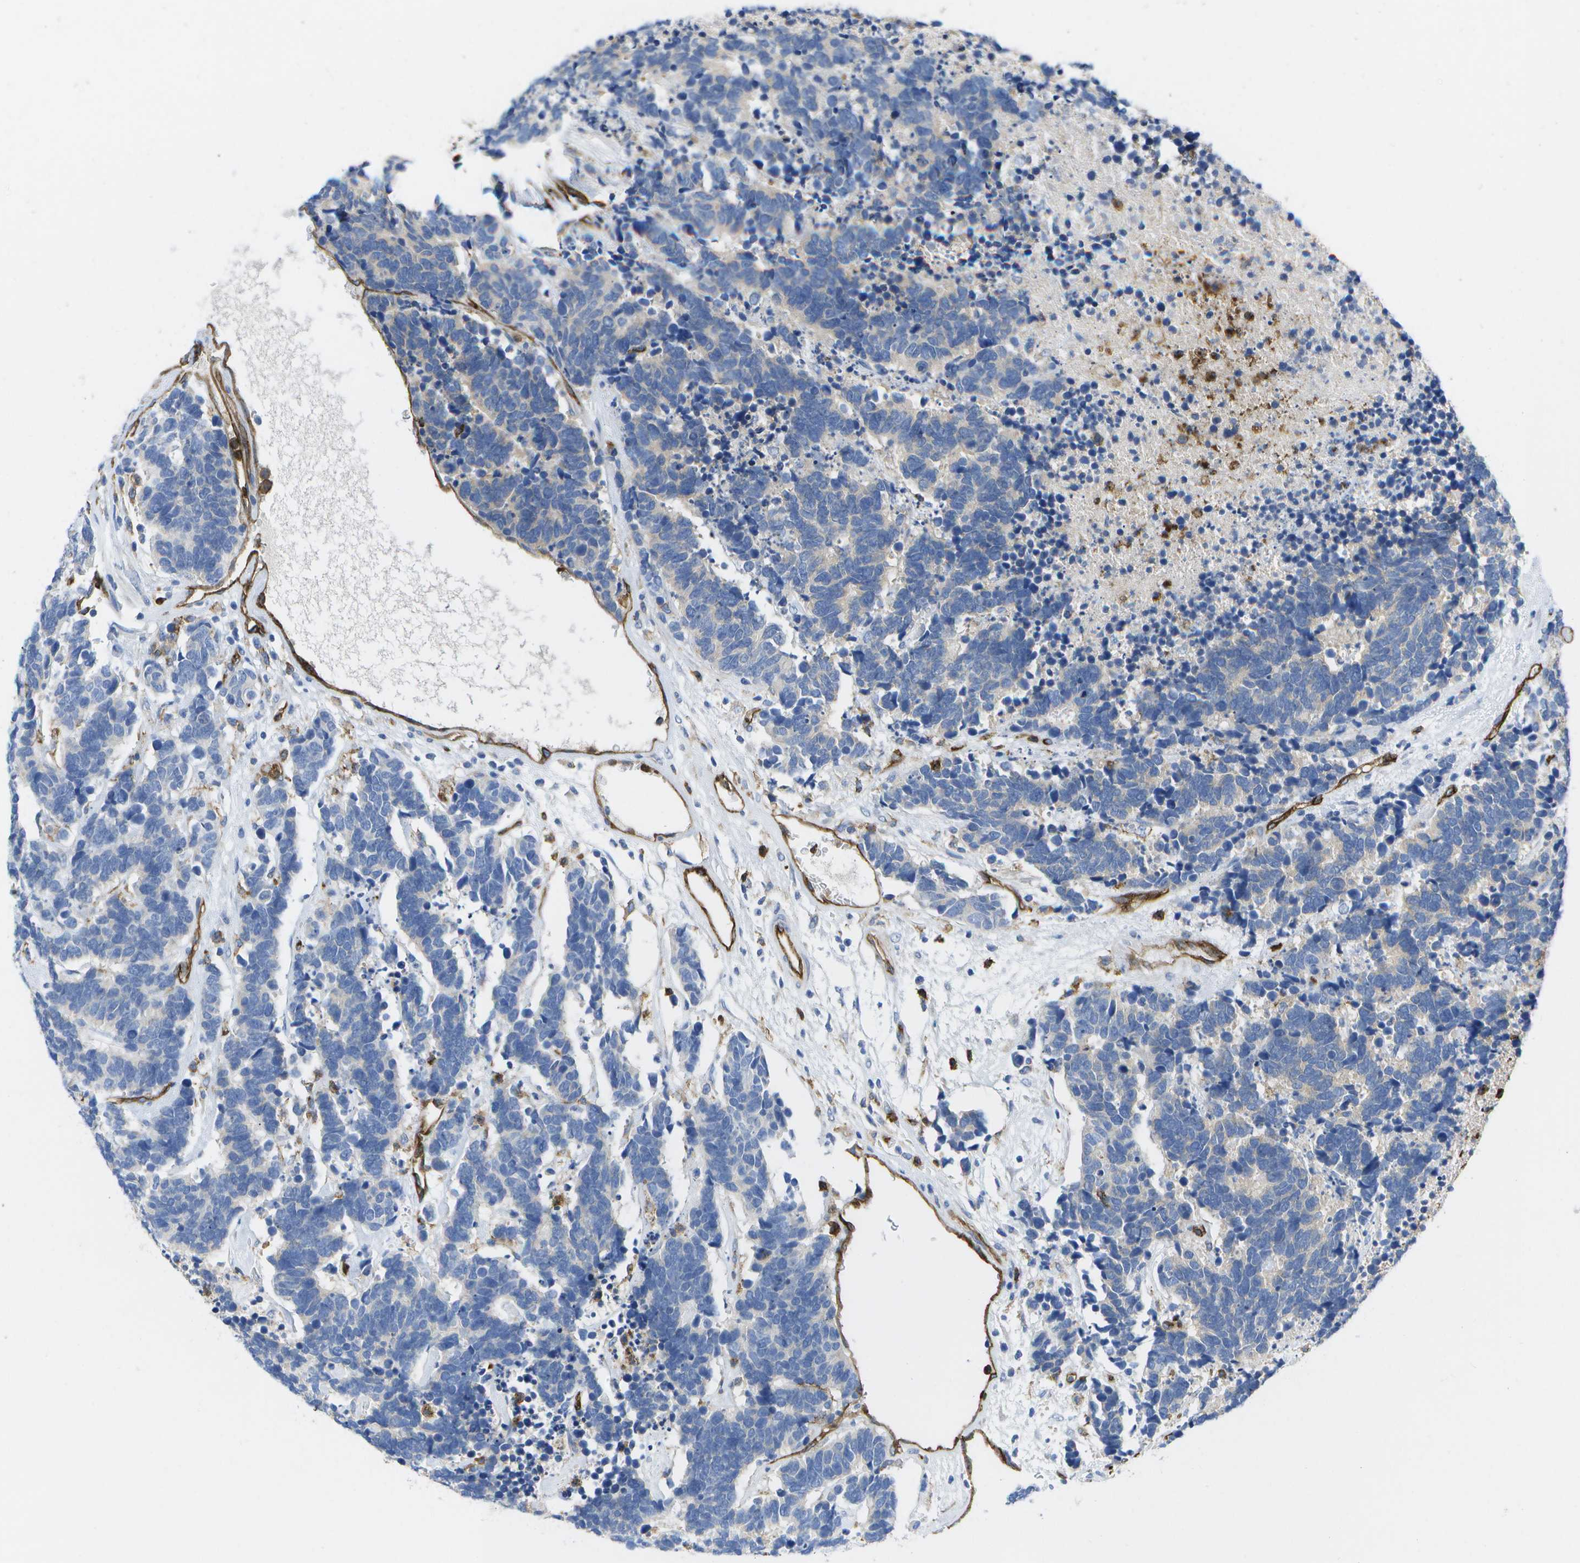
{"staining": {"intensity": "negative", "quantity": "none", "location": "none"}, "tissue": "carcinoid", "cell_type": "Tumor cells", "image_type": "cancer", "snomed": [{"axis": "morphology", "description": "Carcinoma, NOS"}, {"axis": "morphology", "description": "Carcinoid, malignant, NOS"}, {"axis": "topography", "description": "Urinary bladder"}], "caption": "DAB (3,3'-diaminobenzidine) immunohistochemical staining of carcinoid (malignant) displays no significant positivity in tumor cells.", "gene": "DYSF", "patient": {"sex": "male", "age": 57}}